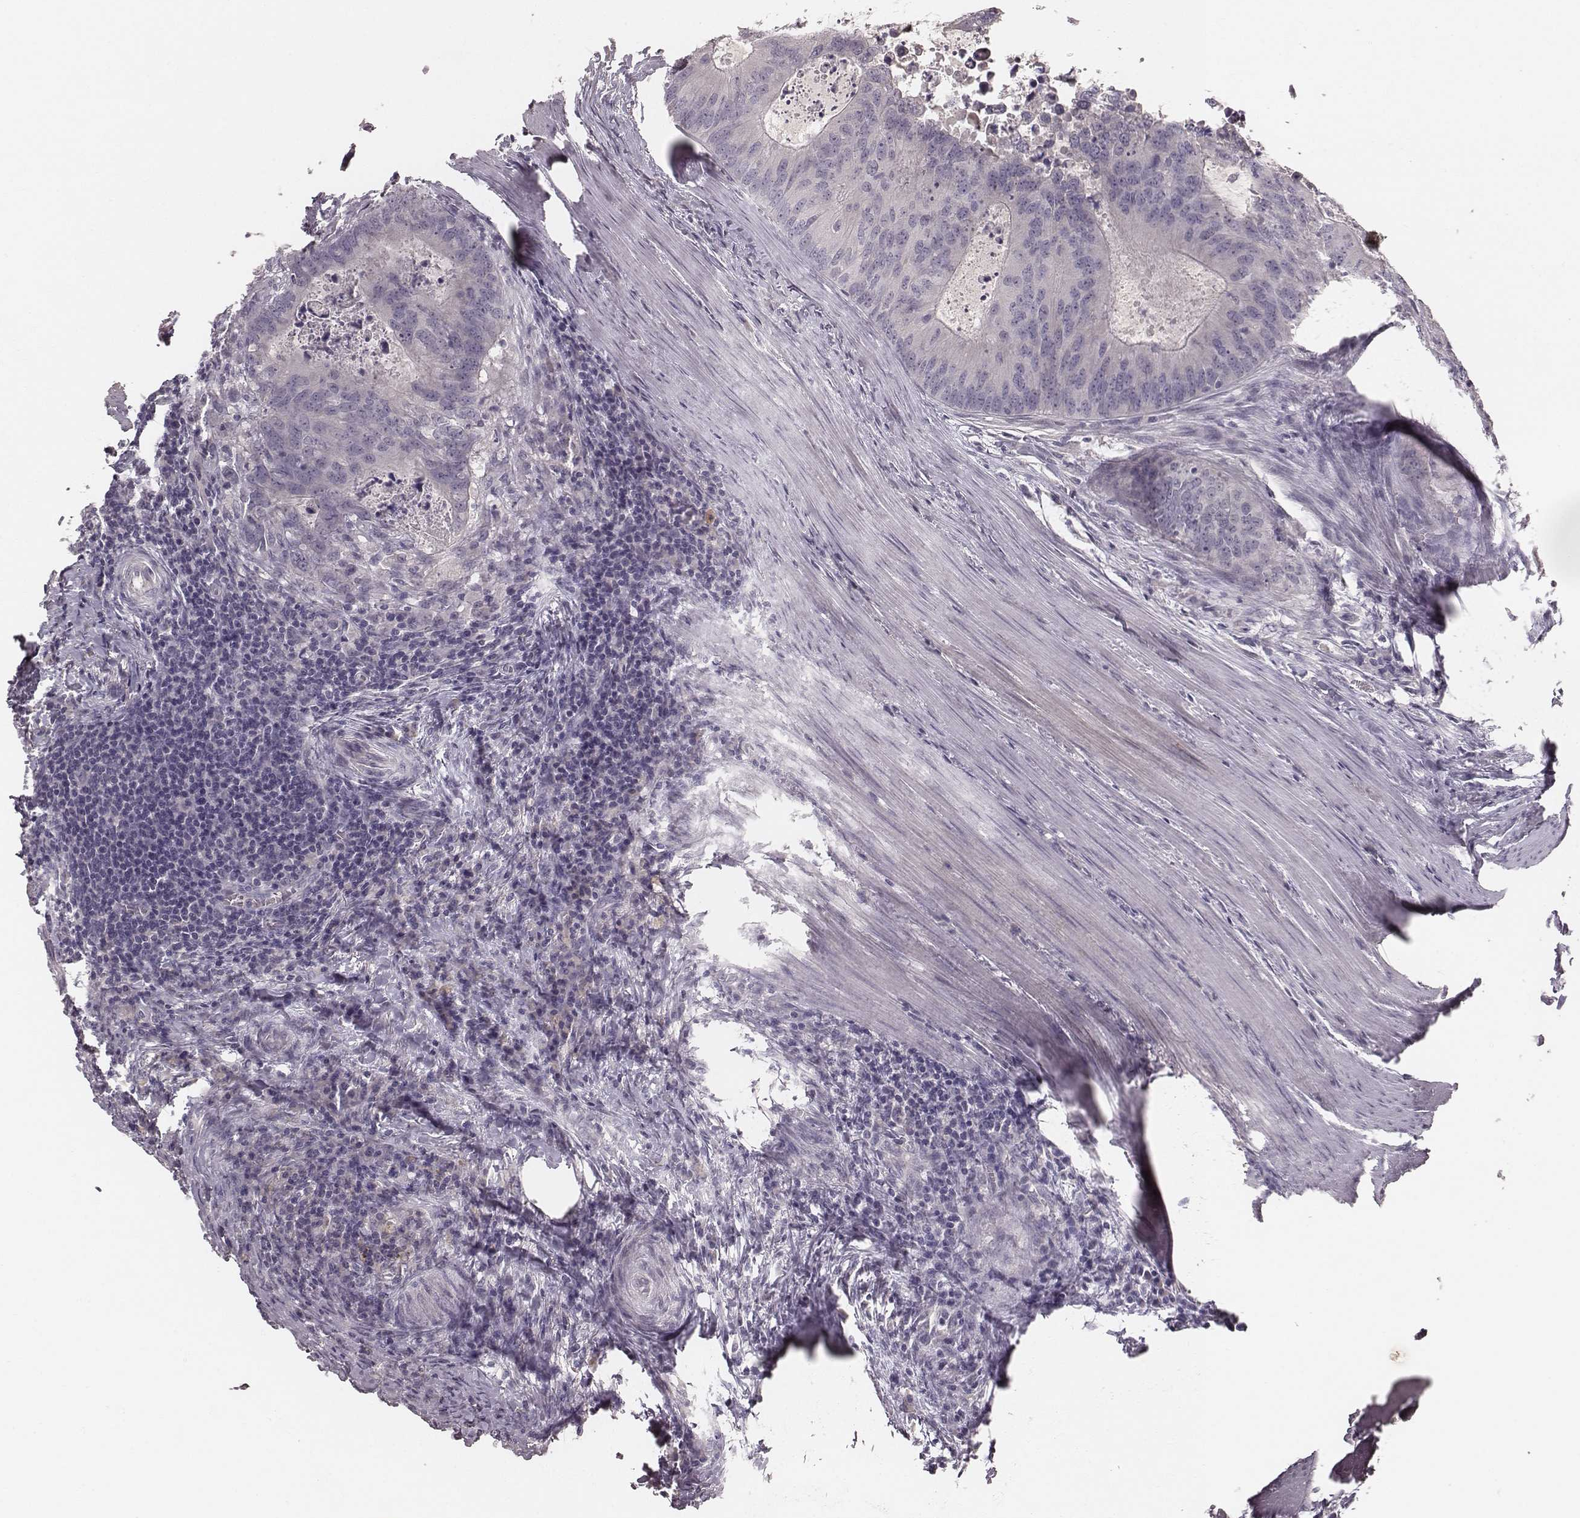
{"staining": {"intensity": "negative", "quantity": "none", "location": "none"}, "tissue": "colorectal cancer", "cell_type": "Tumor cells", "image_type": "cancer", "snomed": [{"axis": "morphology", "description": "Adenocarcinoma, NOS"}, {"axis": "topography", "description": "Colon"}], "caption": "Tumor cells are negative for brown protein staining in adenocarcinoma (colorectal).", "gene": "LY6K", "patient": {"sex": "male", "age": 67}}